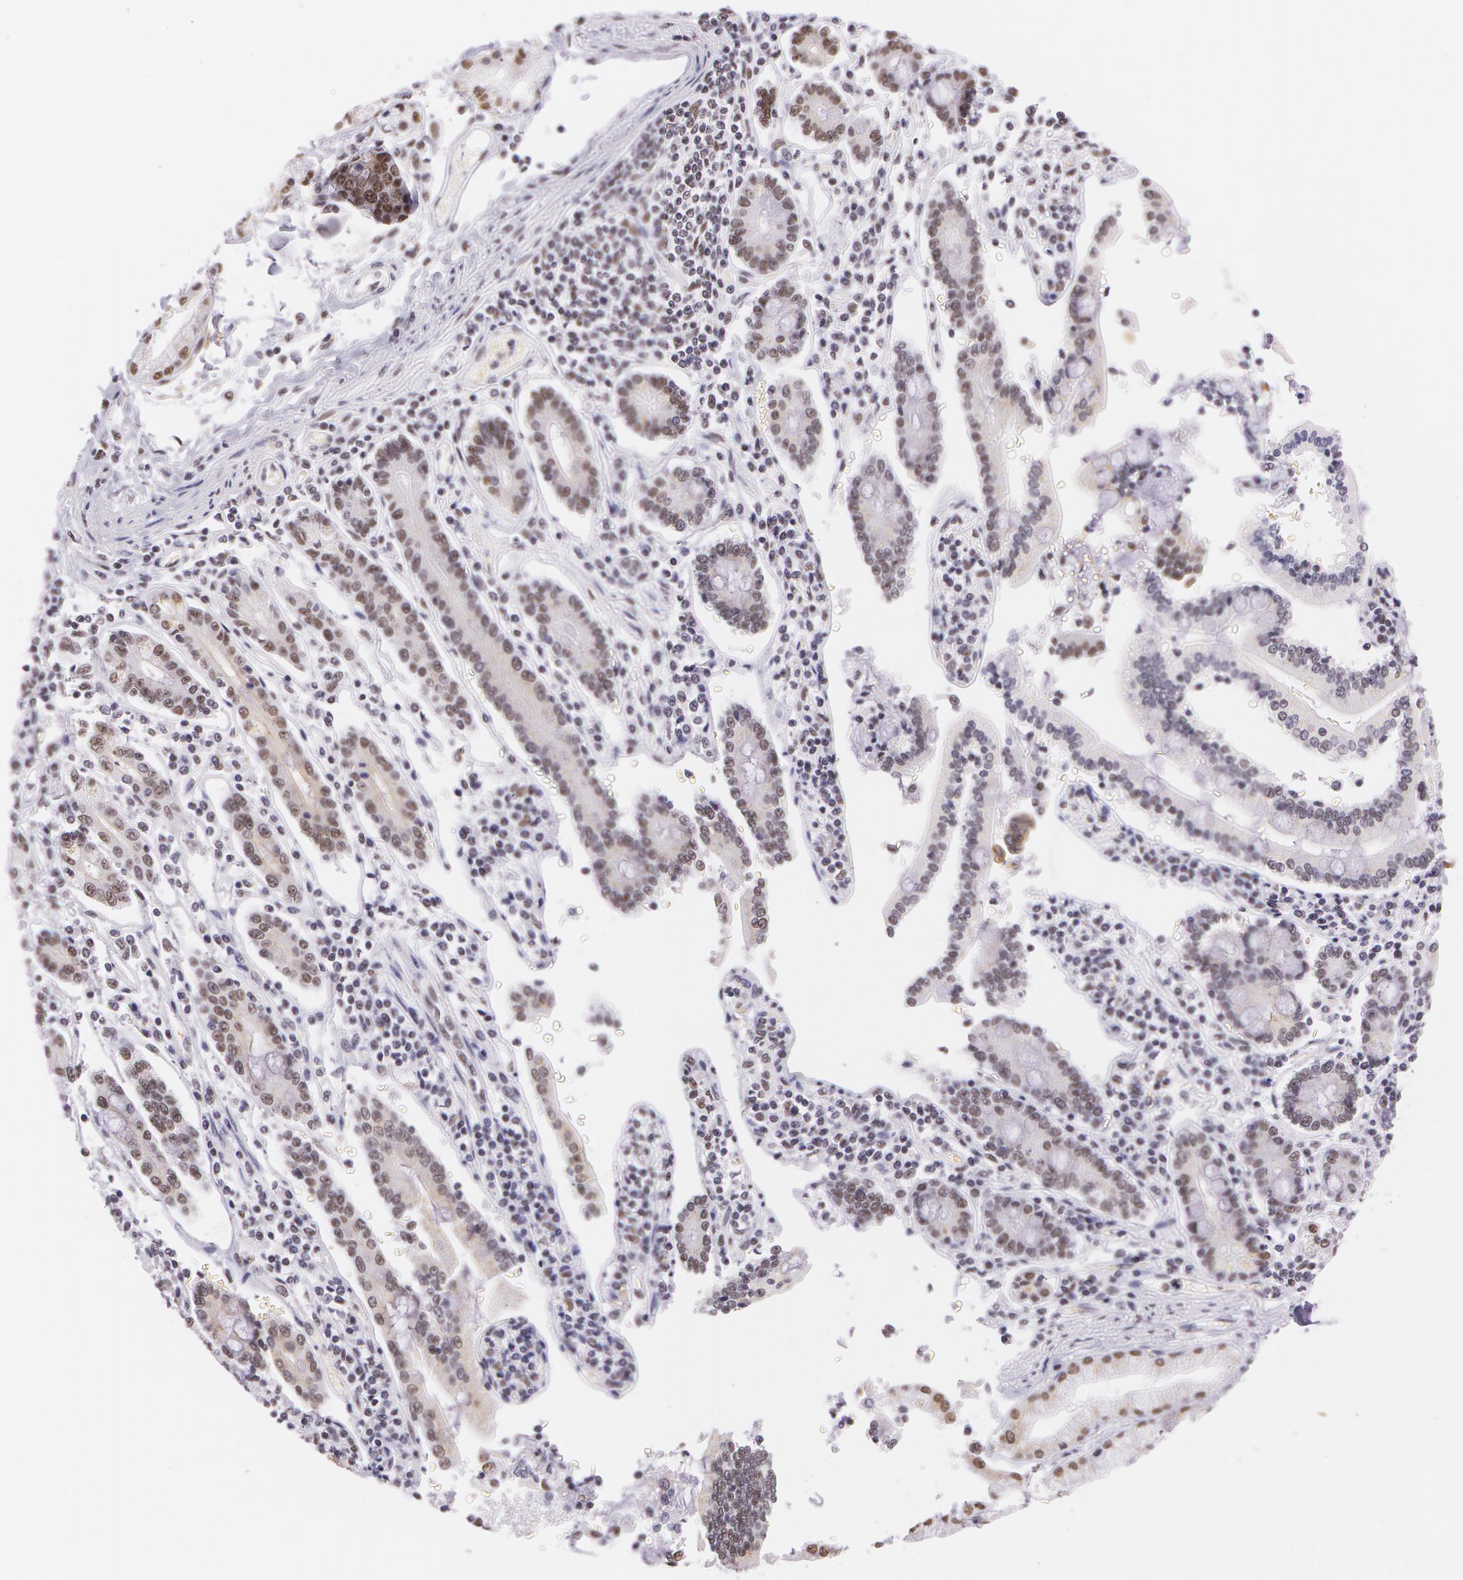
{"staining": {"intensity": "weak", "quantity": ">75%", "location": "nuclear"}, "tissue": "pancreatic cancer", "cell_type": "Tumor cells", "image_type": "cancer", "snomed": [{"axis": "morphology", "description": "Adenocarcinoma, NOS"}, {"axis": "topography", "description": "Pancreas"}], "caption": "Adenocarcinoma (pancreatic) stained with DAB immunohistochemistry (IHC) exhibits low levels of weak nuclear positivity in about >75% of tumor cells.", "gene": "NBN", "patient": {"sex": "female", "age": 57}}